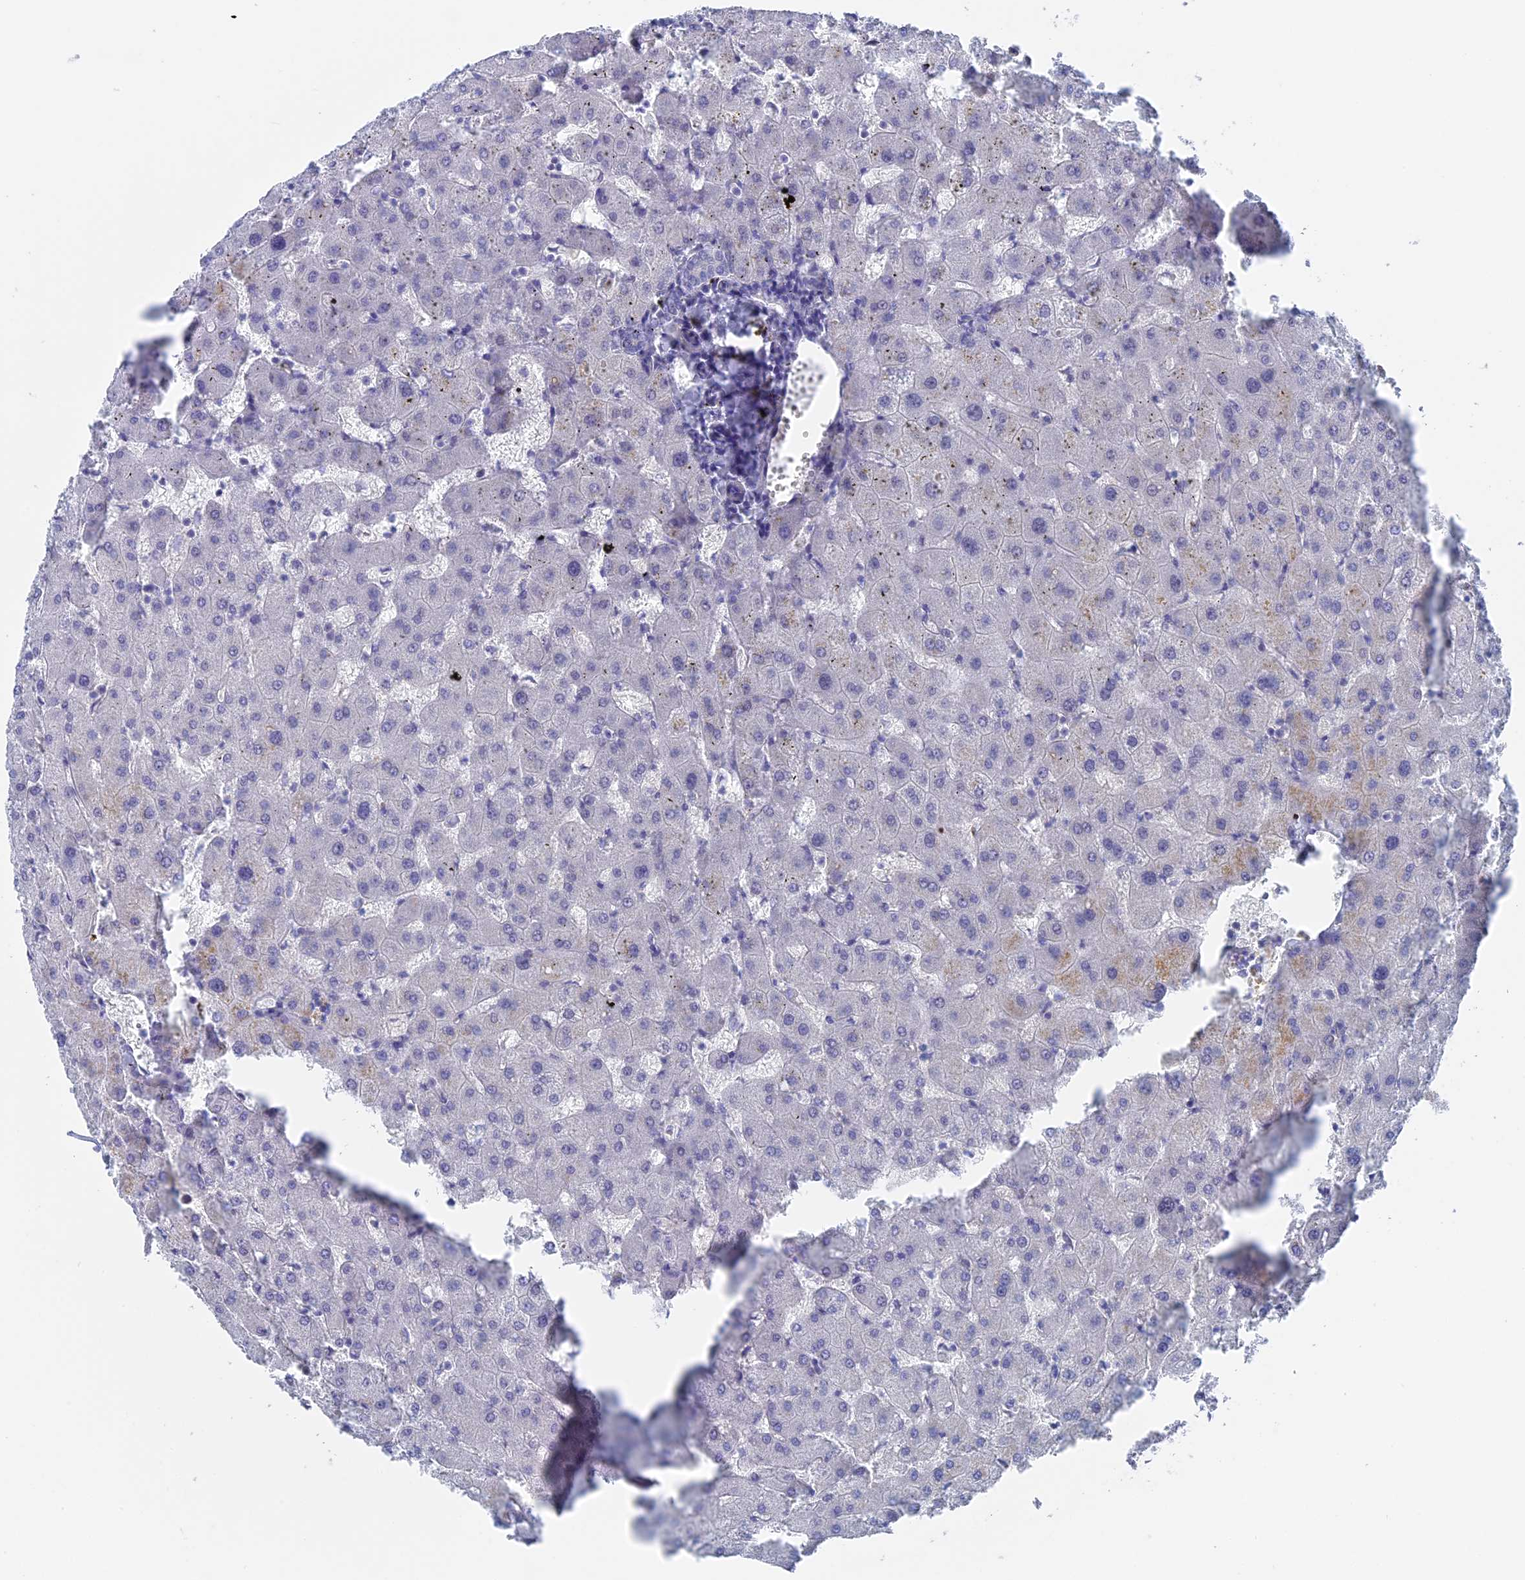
{"staining": {"intensity": "negative", "quantity": "none", "location": "none"}, "tissue": "liver", "cell_type": "Cholangiocytes", "image_type": "normal", "snomed": [{"axis": "morphology", "description": "Normal tissue, NOS"}, {"axis": "topography", "description": "Liver"}], "caption": "High power microscopy micrograph of an immunohistochemistry image of normal liver, revealing no significant staining in cholangiocytes.", "gene": "BRD2", "patient": {"sex": "female", "age": 63}}